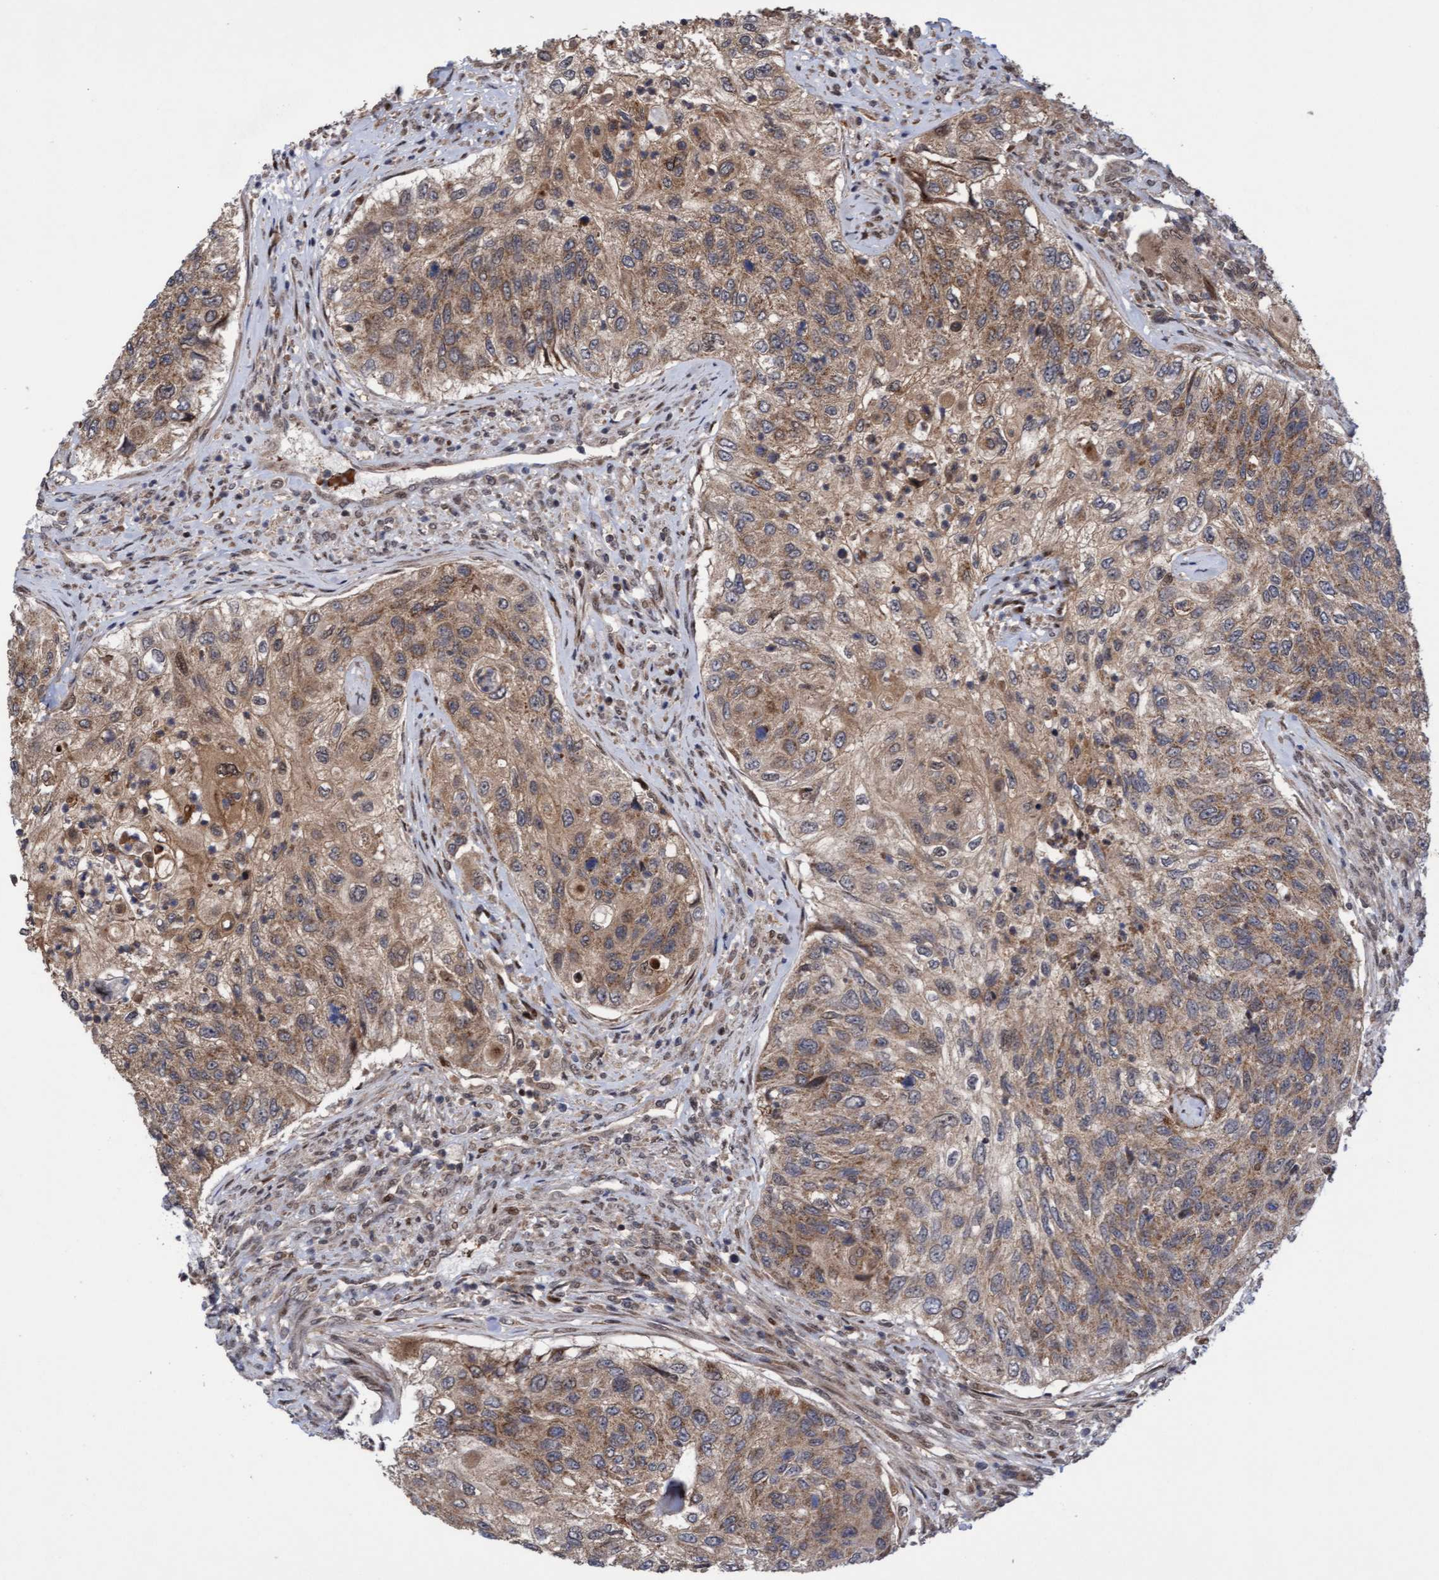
{"staining": {"intensity": "moderate", "quantity": ">75%", "location": "cytoplasmic/membranous"}, "tissue": "urothelial cancer", "cell_type": "Tumor cells", "image_type": "cancer", "snomed": [{"axis": "morphology", "description": "Urothelial carcinoma, High grade"}, {"axis": "topography", "description": "Urinary bladder"}], "caption": "Immunohistochemical staining of urothelial cancer shows medium levels of moderate cytoplasmic/membranous expression in about >75% of tumor cells.", "gene": "ITFG1", "patient": {"sex": "female", "age": 60}}